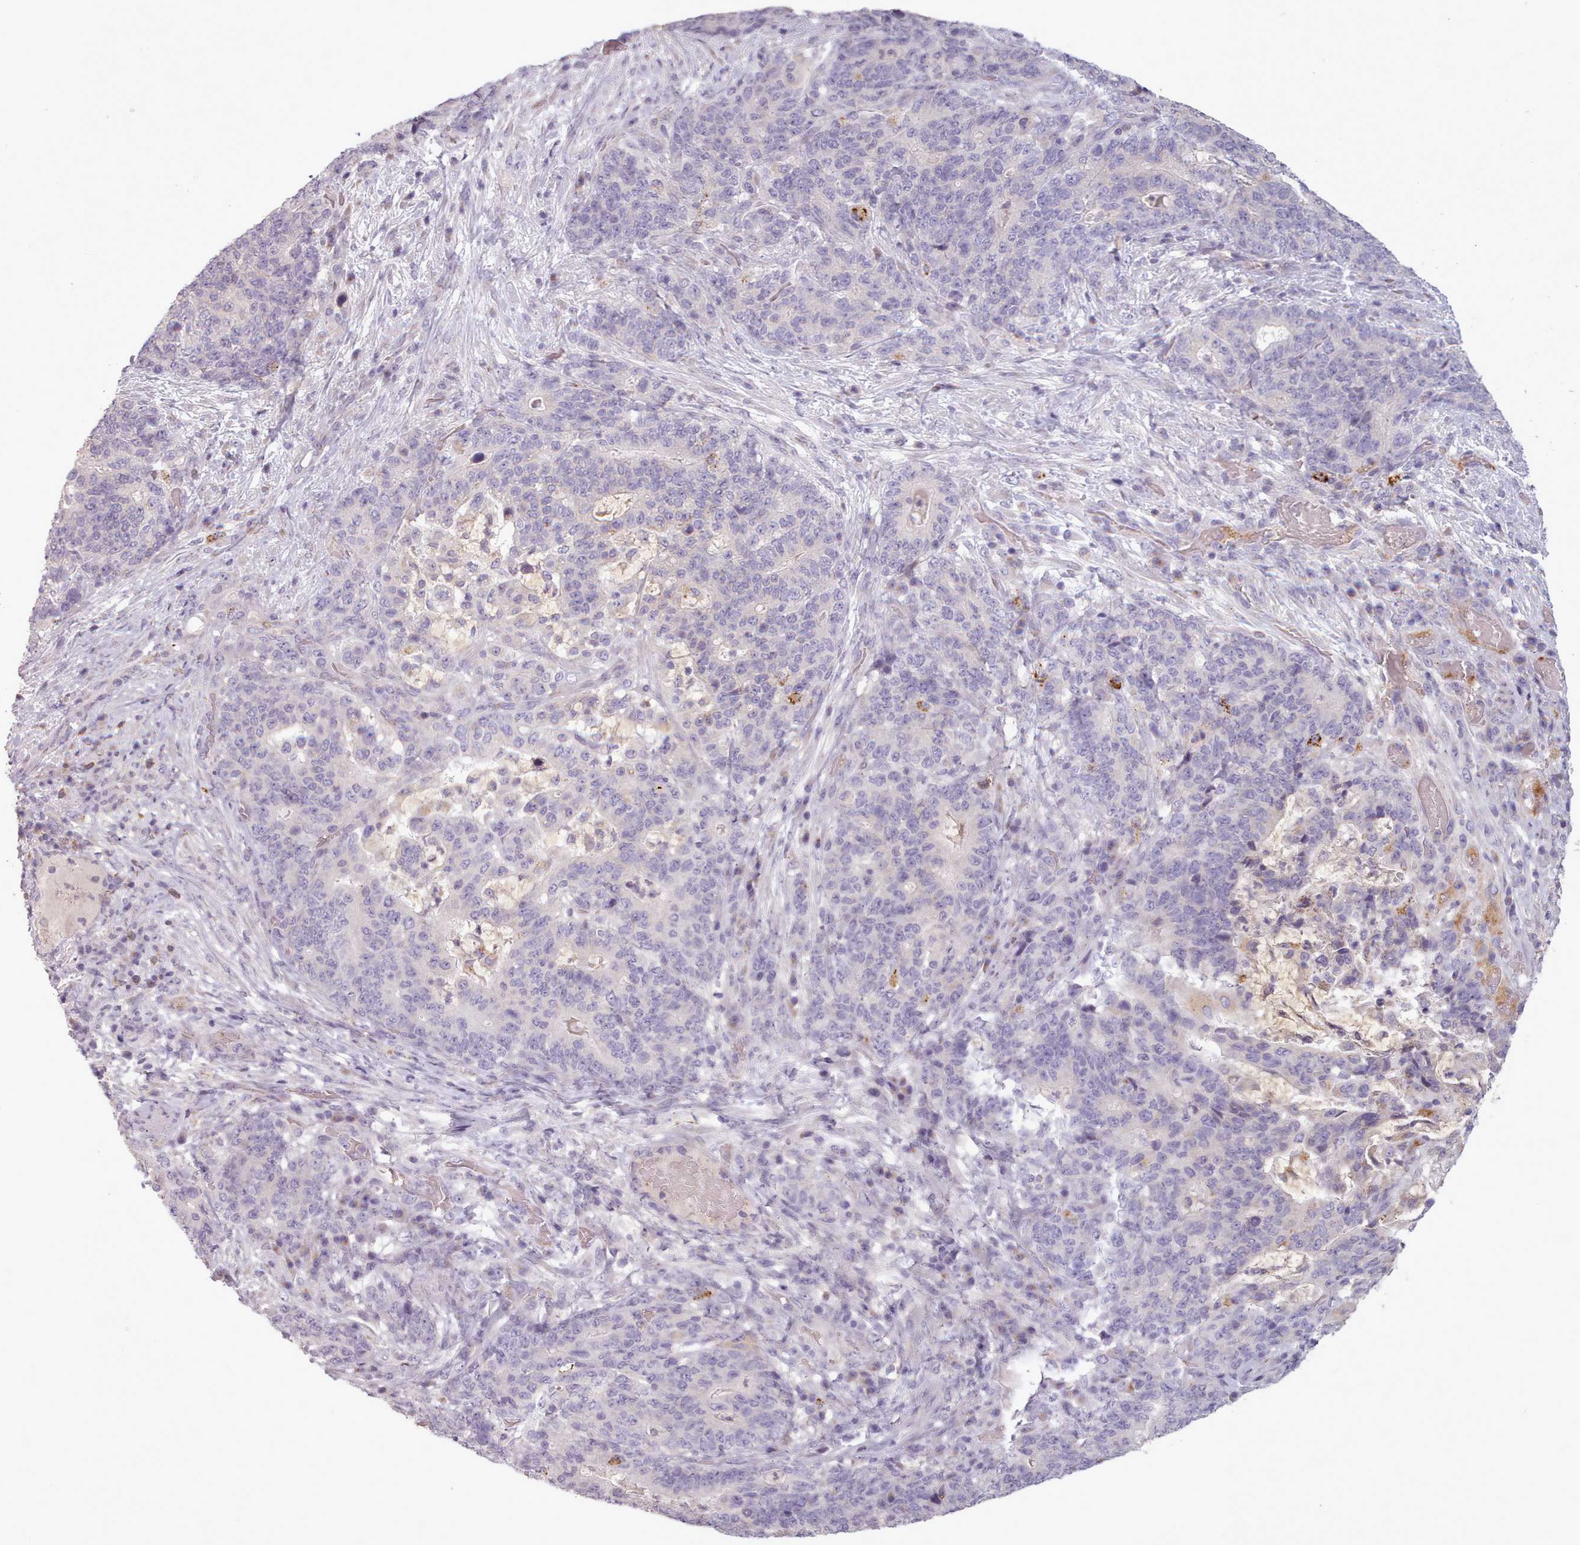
{"staining": {"intensity": "negative", "quantity": "none", "location": "none"}, "tissue": "stomach cancer", "cell_type": "Tumor cells", "image_type": "cancer", "snomed": [{"axis": "morphology", "description": "Normal tissue, NOS"}, {"axis": "morphology", "description": "Adenocarcinoma, NOS"}, {"axis": "topography", "description": "Stomach"}], "caption": "Stomach cancer (adenocarcinoma) was stained to show a protein in brown. There is no significant staining in tumor cells.", "gene": "LAPTM5", "patient": {"sex": "female", "age": 64}}